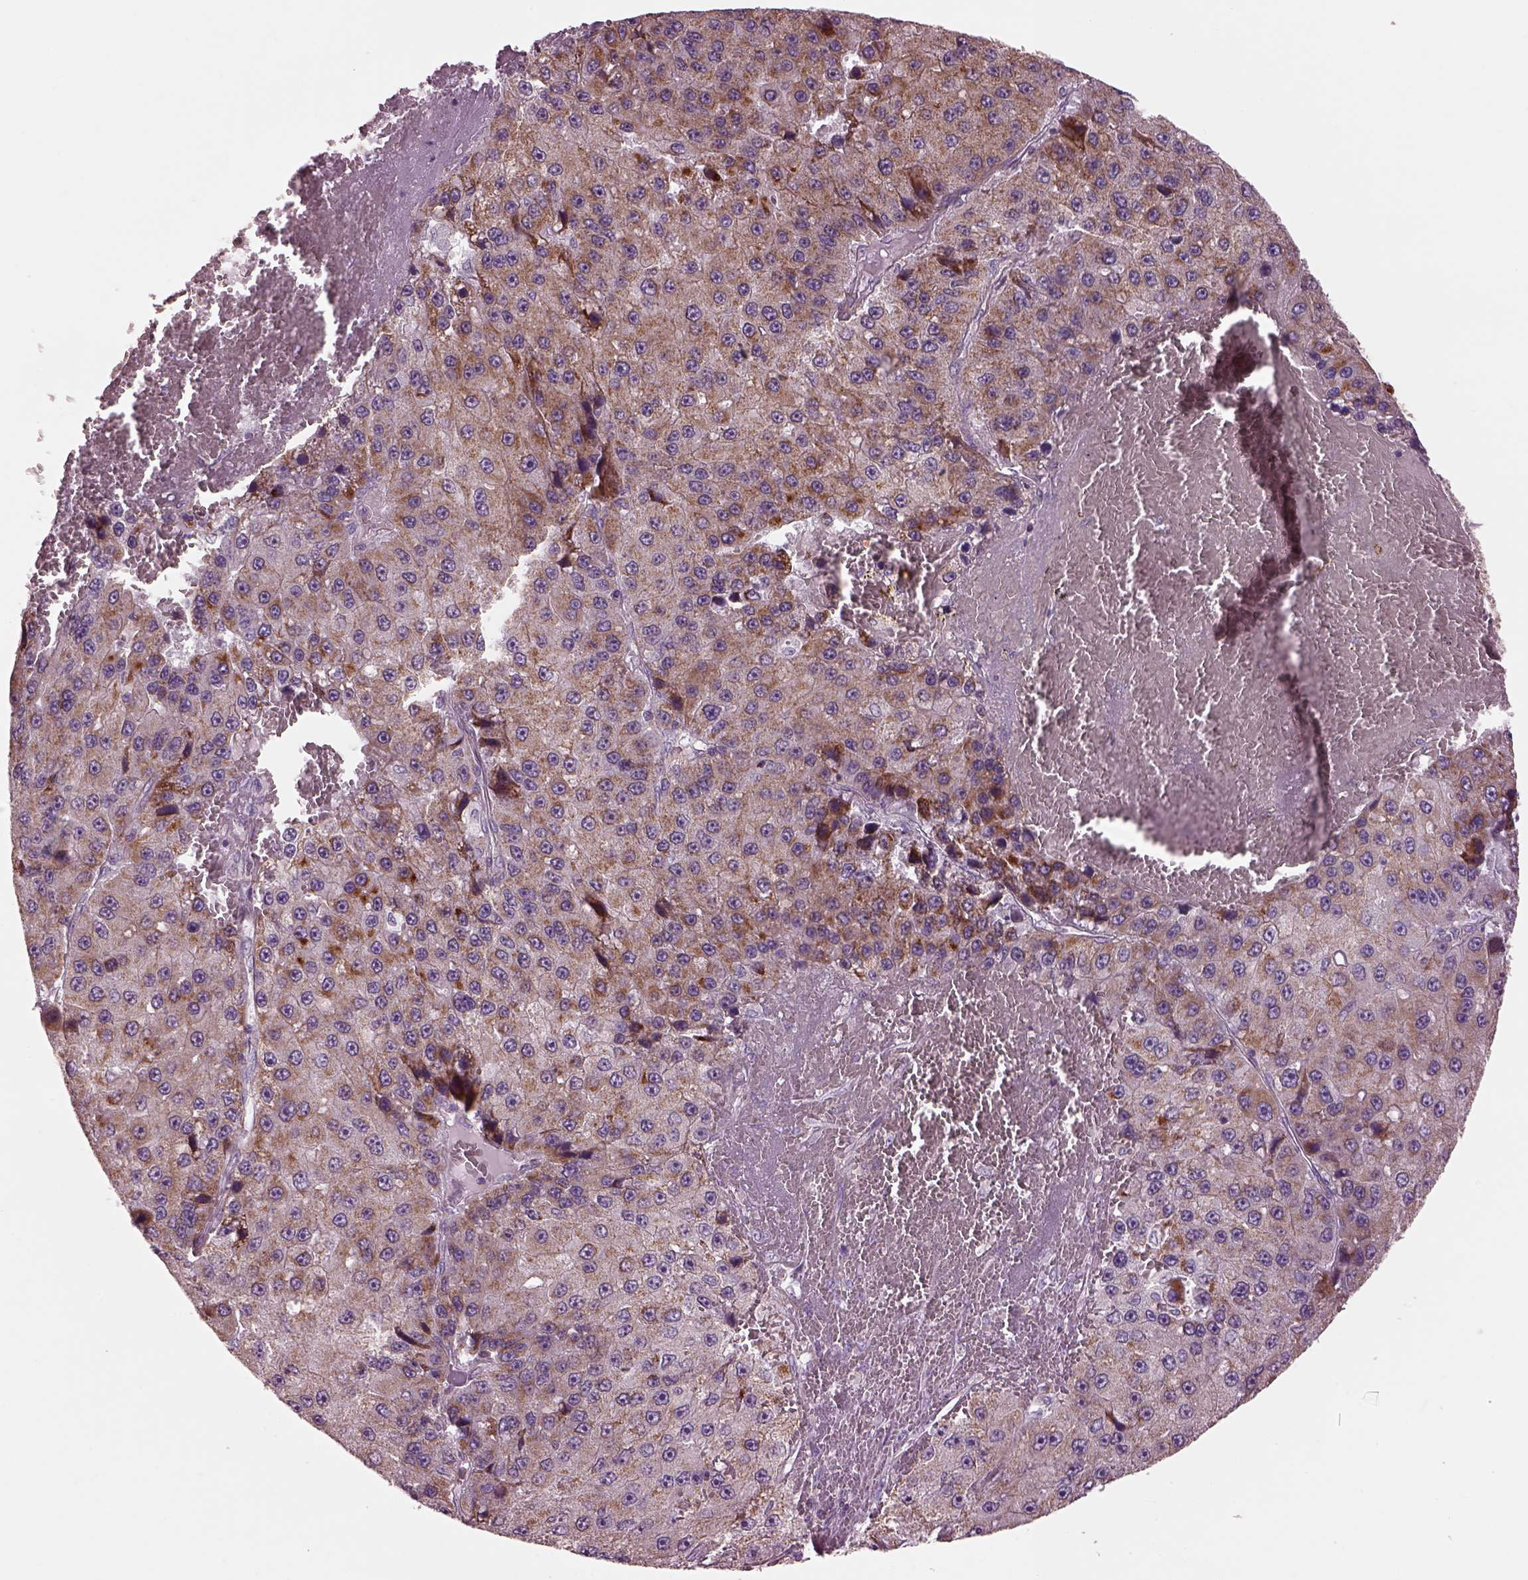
{"staining": {"intensity": "moderate", "quantity": ">75%", "location": "cytoplasmic/membranous"}, "tissue": "liver cancer", "cell_type": "Tumor cells", "image_type": "cancer", "snomed": [{"axis": "morphology", "description": "Carcinoma, Hepatocellular, NOS"}, {"axis": "topography", "description": "Liver"}], "caption": "Moderate cytoplasmic/membranous positivity is seen in about >75% of tumor cells in liver hepatocellular carcinoma.", "gene": "ATP5MF", "patient": {"sex": "female", "age": 73}}